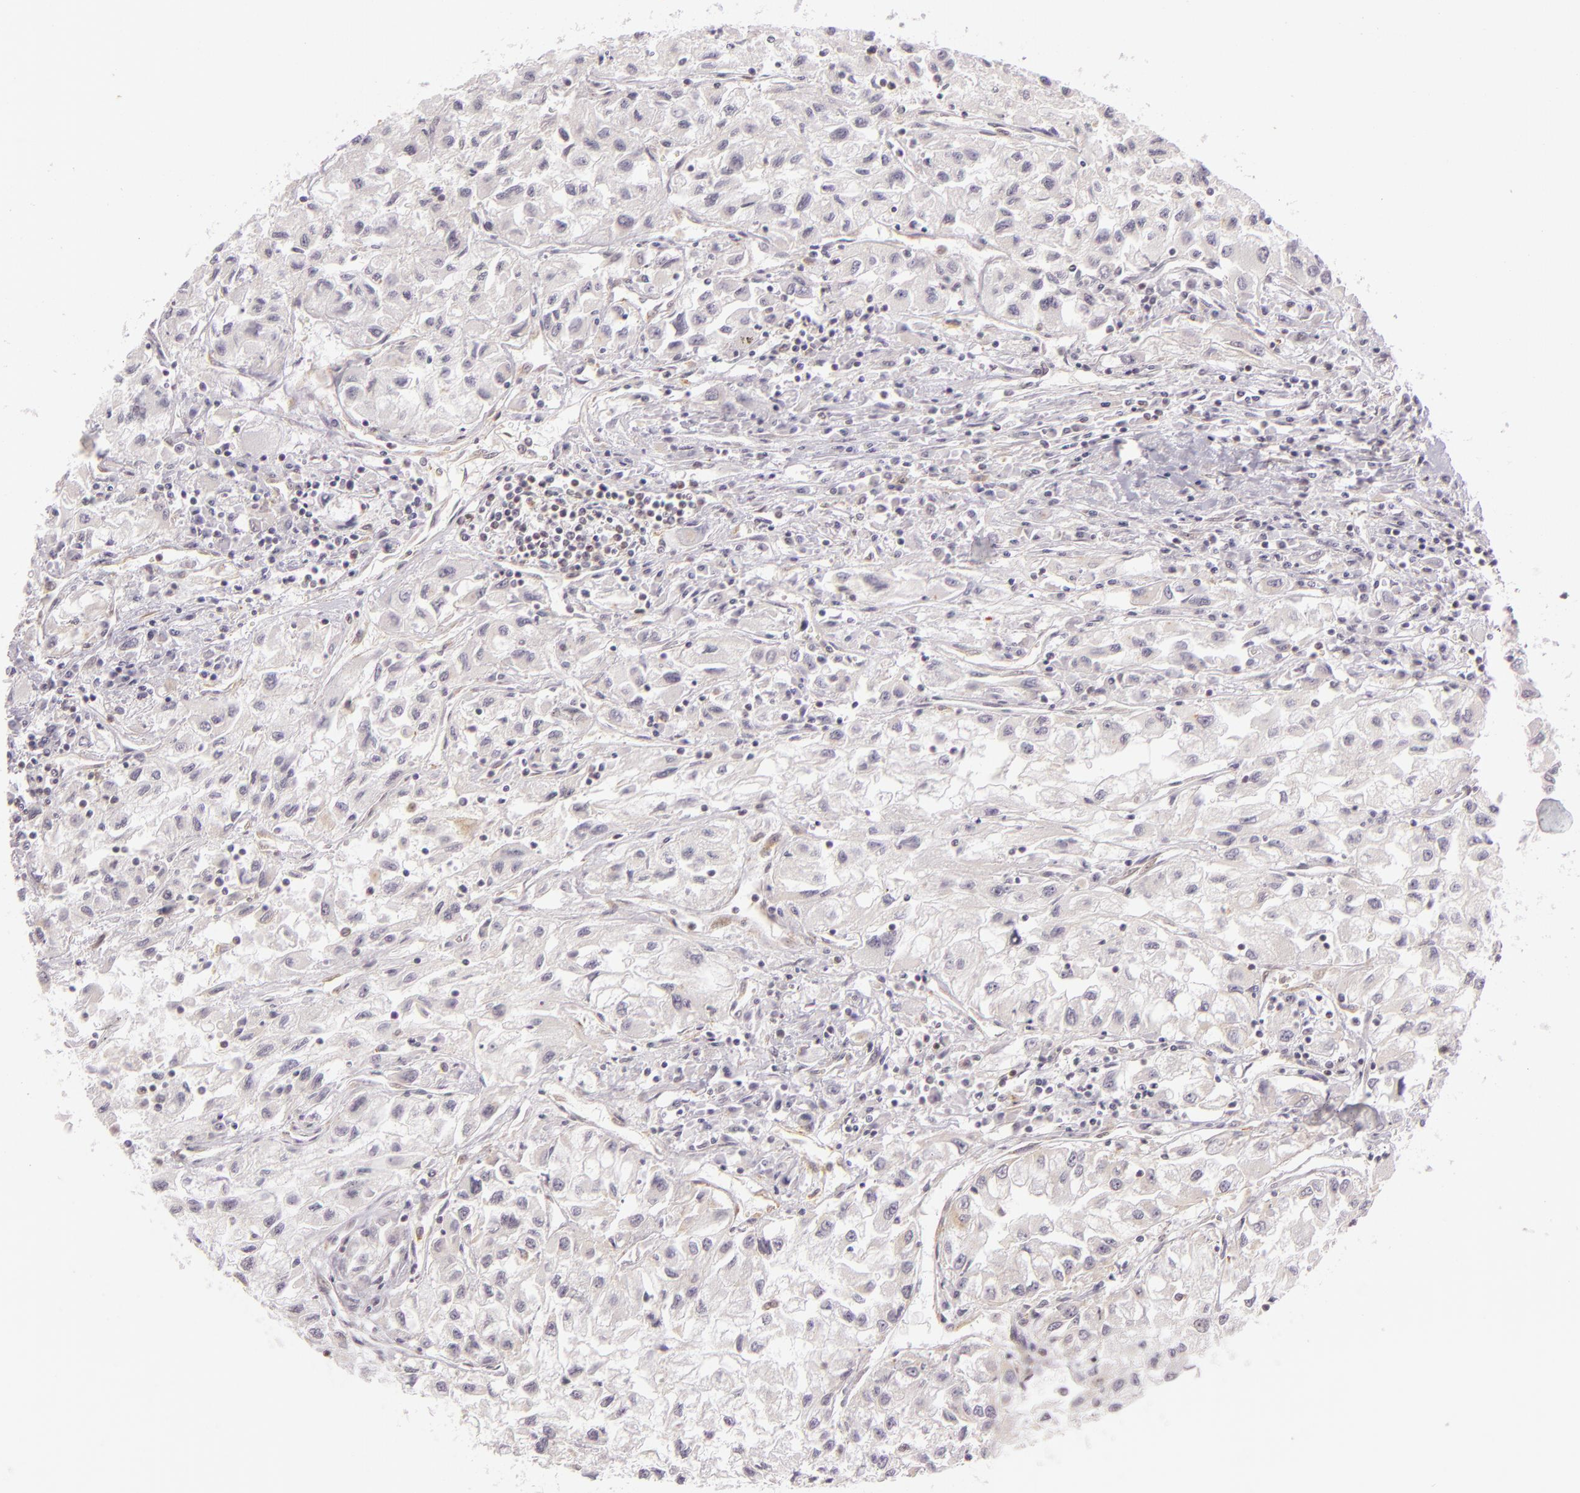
{"staining": {"intensity": "weak", "quantity": "<25%", "location": "cytoplasmic/membranous"}, "tissue": "renal cancer", "cell_type": "Tumor cells", "image_type": "cancer", "snomed": [{"axis": "morphology", "description": "Adenocarcinoma, NOS"}, {"axis": "topography", "description": "Kidney"}], "caption": "High magnification brightfield microscopy of renal adenocarcinoma stained with DAB (brown) and counterstained with hematoxylin (blue): tumor cells show no significant expression. The staining was performed using DAB (3,3'-diaminobenzidine) to visualize the protein expression in brown, while the nuclei were stained in blue with hematoxylin (Magnification: 20x).", "gene": "IMPDH1", "patient": {"sex": "male", "age": 59}}